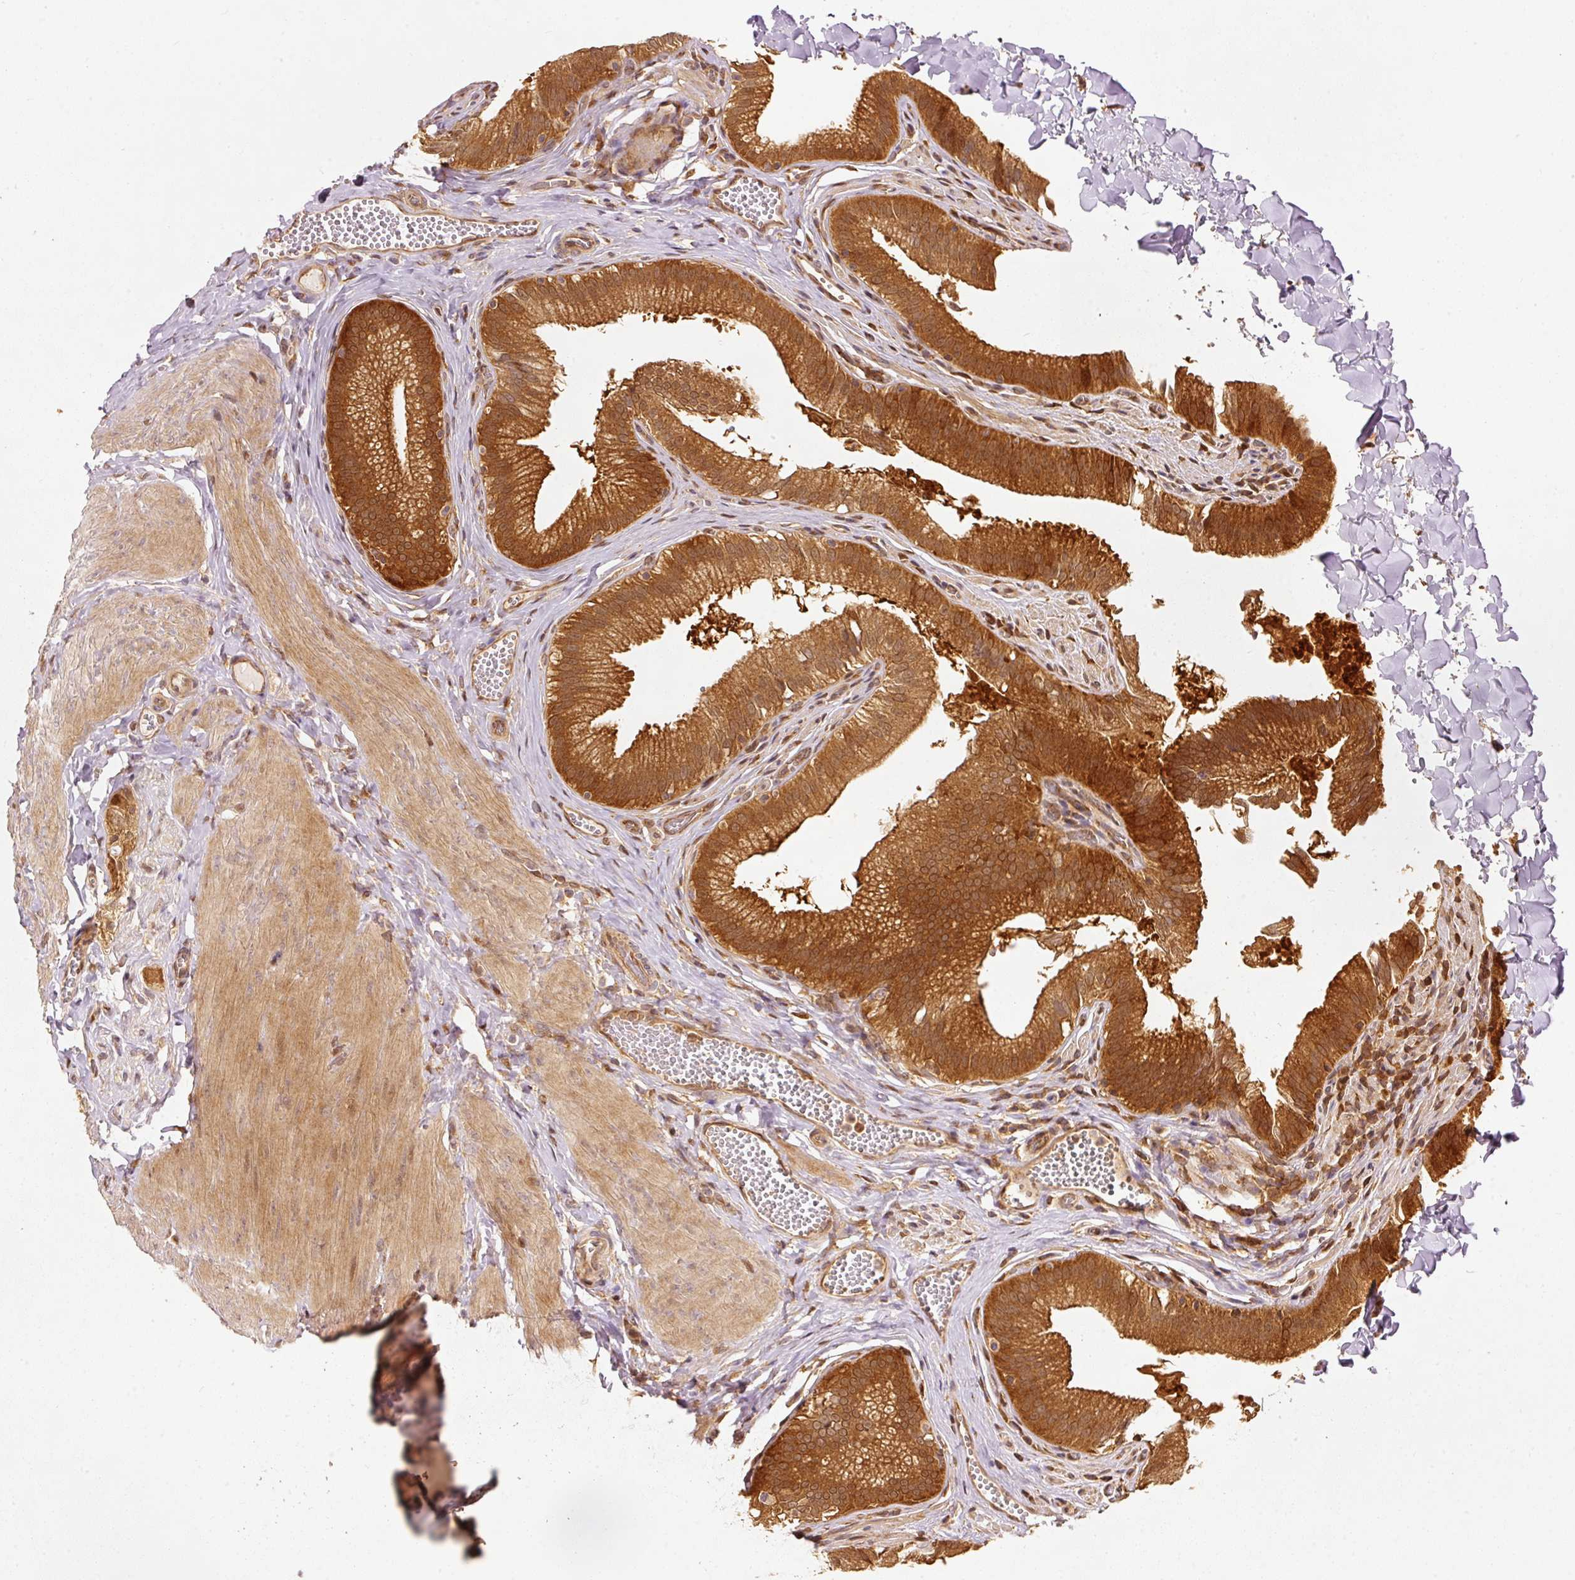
{"staining": {"intensity": "strong", "quantity": ">75%", "location": "cytoplasmic/membranous"}, "tissue": "gallbladder", "cell_type": "Glandular cells", "image_type": "normal", "snomed": [{"axis": "morphology", "description": "Normal tissue, NOS"}, {"axis": "topography", "description": "Gallbladder"}, {"axis": "topography", "description": "Peripheral nerve tissue"}], "caption": "Immunohistochemical staining of unremarkable gallbladder reveals >75% levels of strong cytoplasmic/membranous protein expression in approximately >75% of glandular cells.", "gene": "EIF3B", "patient": {"sex": "male", "age": 17}}